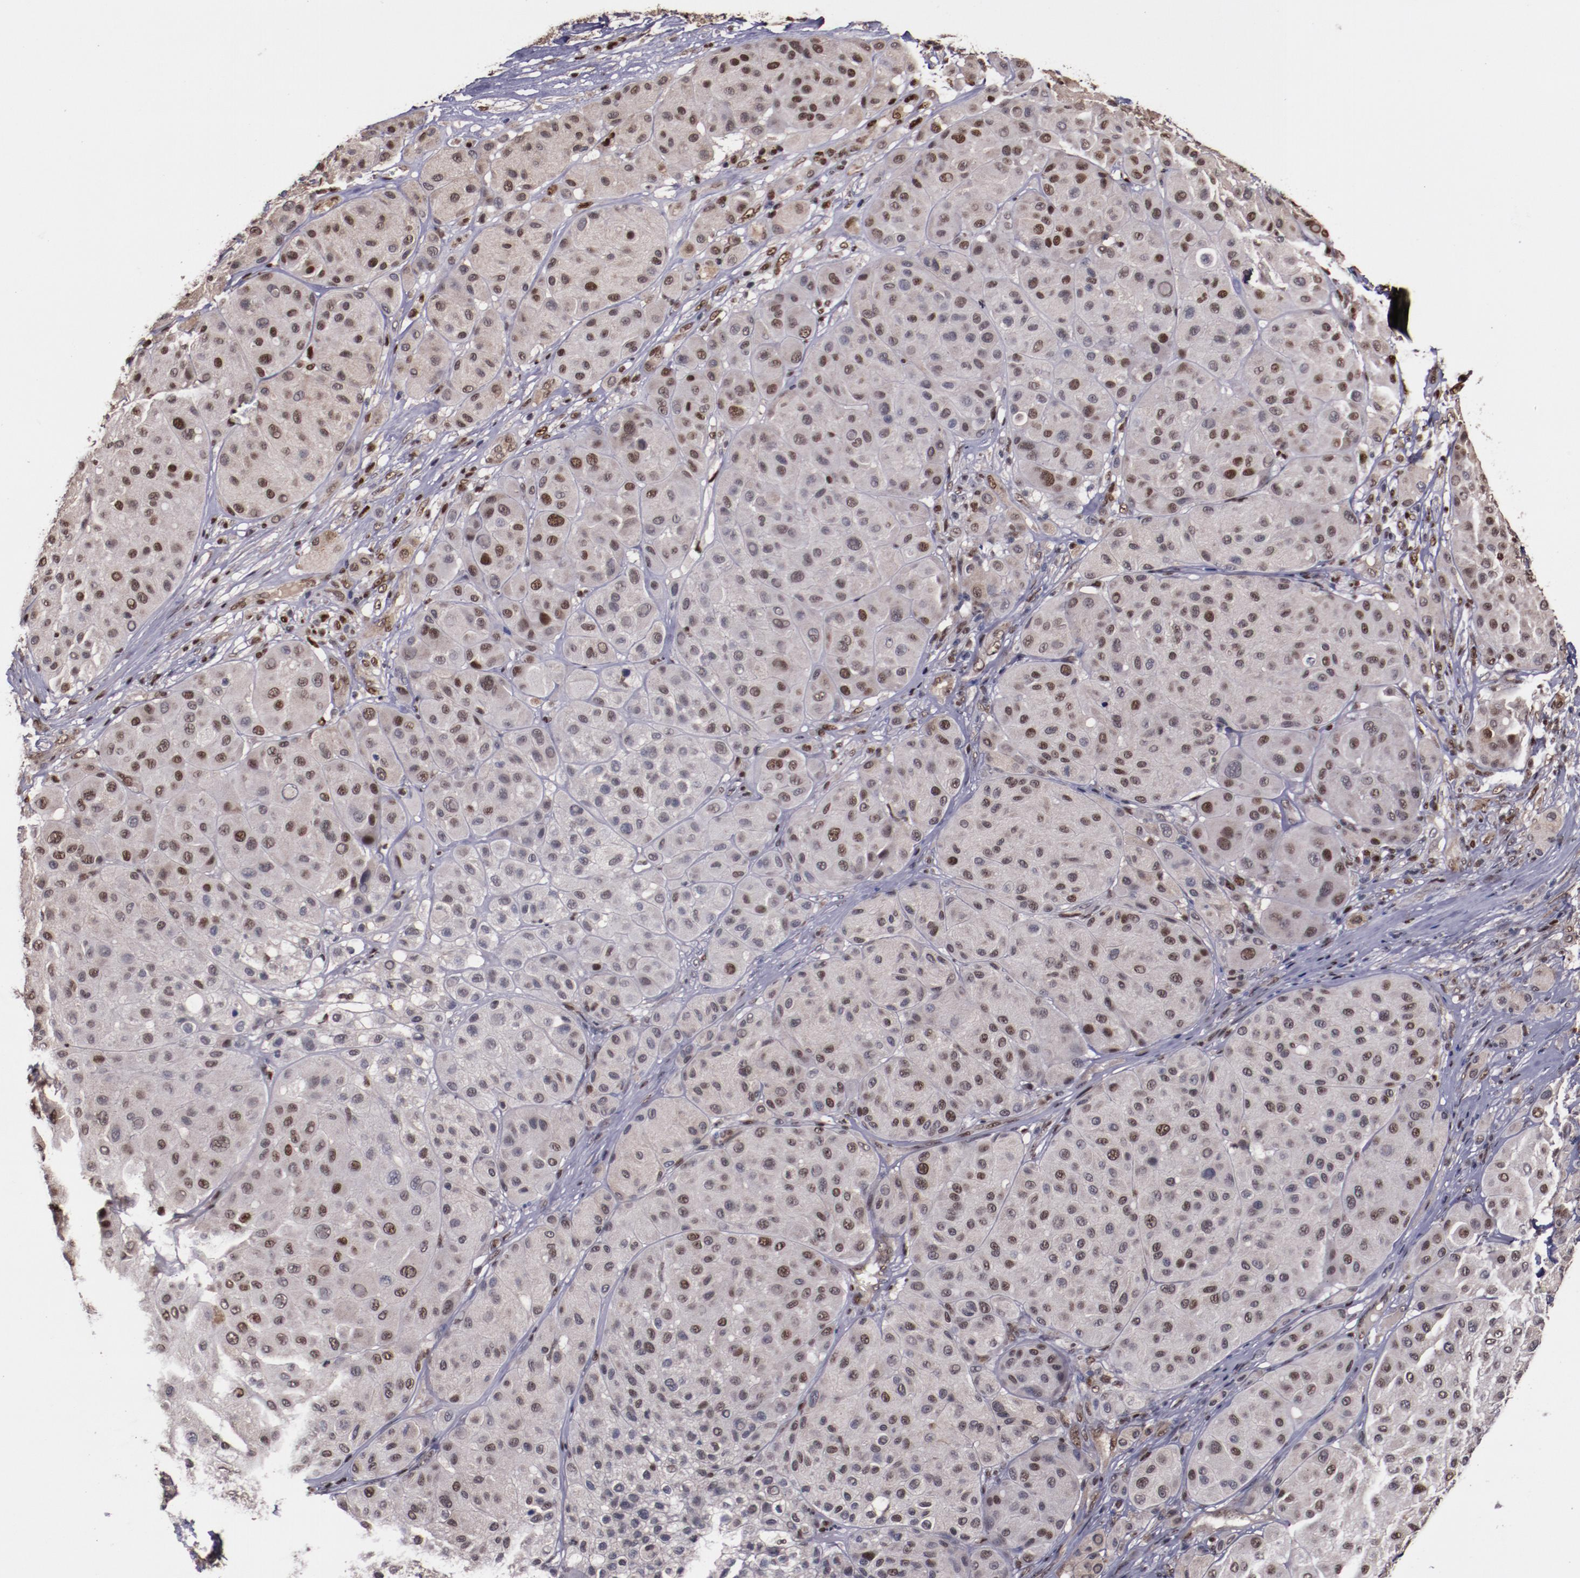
{"staining": {"intensity": "moderate", "quantity": "25%-75%", "location": "nuclear"}, "tissue": "melanoma", "cell_type": "Tumor cells", "image_type": "cancer", "snomed": [{"axis": "morphology", "description": "Normal tissue, NOS"}, {"axis": "morphology", "description": "Malignant melanoma, Metastatic site"}, {"axis": "topography", "description": "Skin"}], "caption": "The immunohistochemical stain labels moderate nuclear expression in tumor cells of malignant melanoma (metastatic site) tissue.", "gene": "CHEK2", "patient": {"sex": "male", "age": 41}}